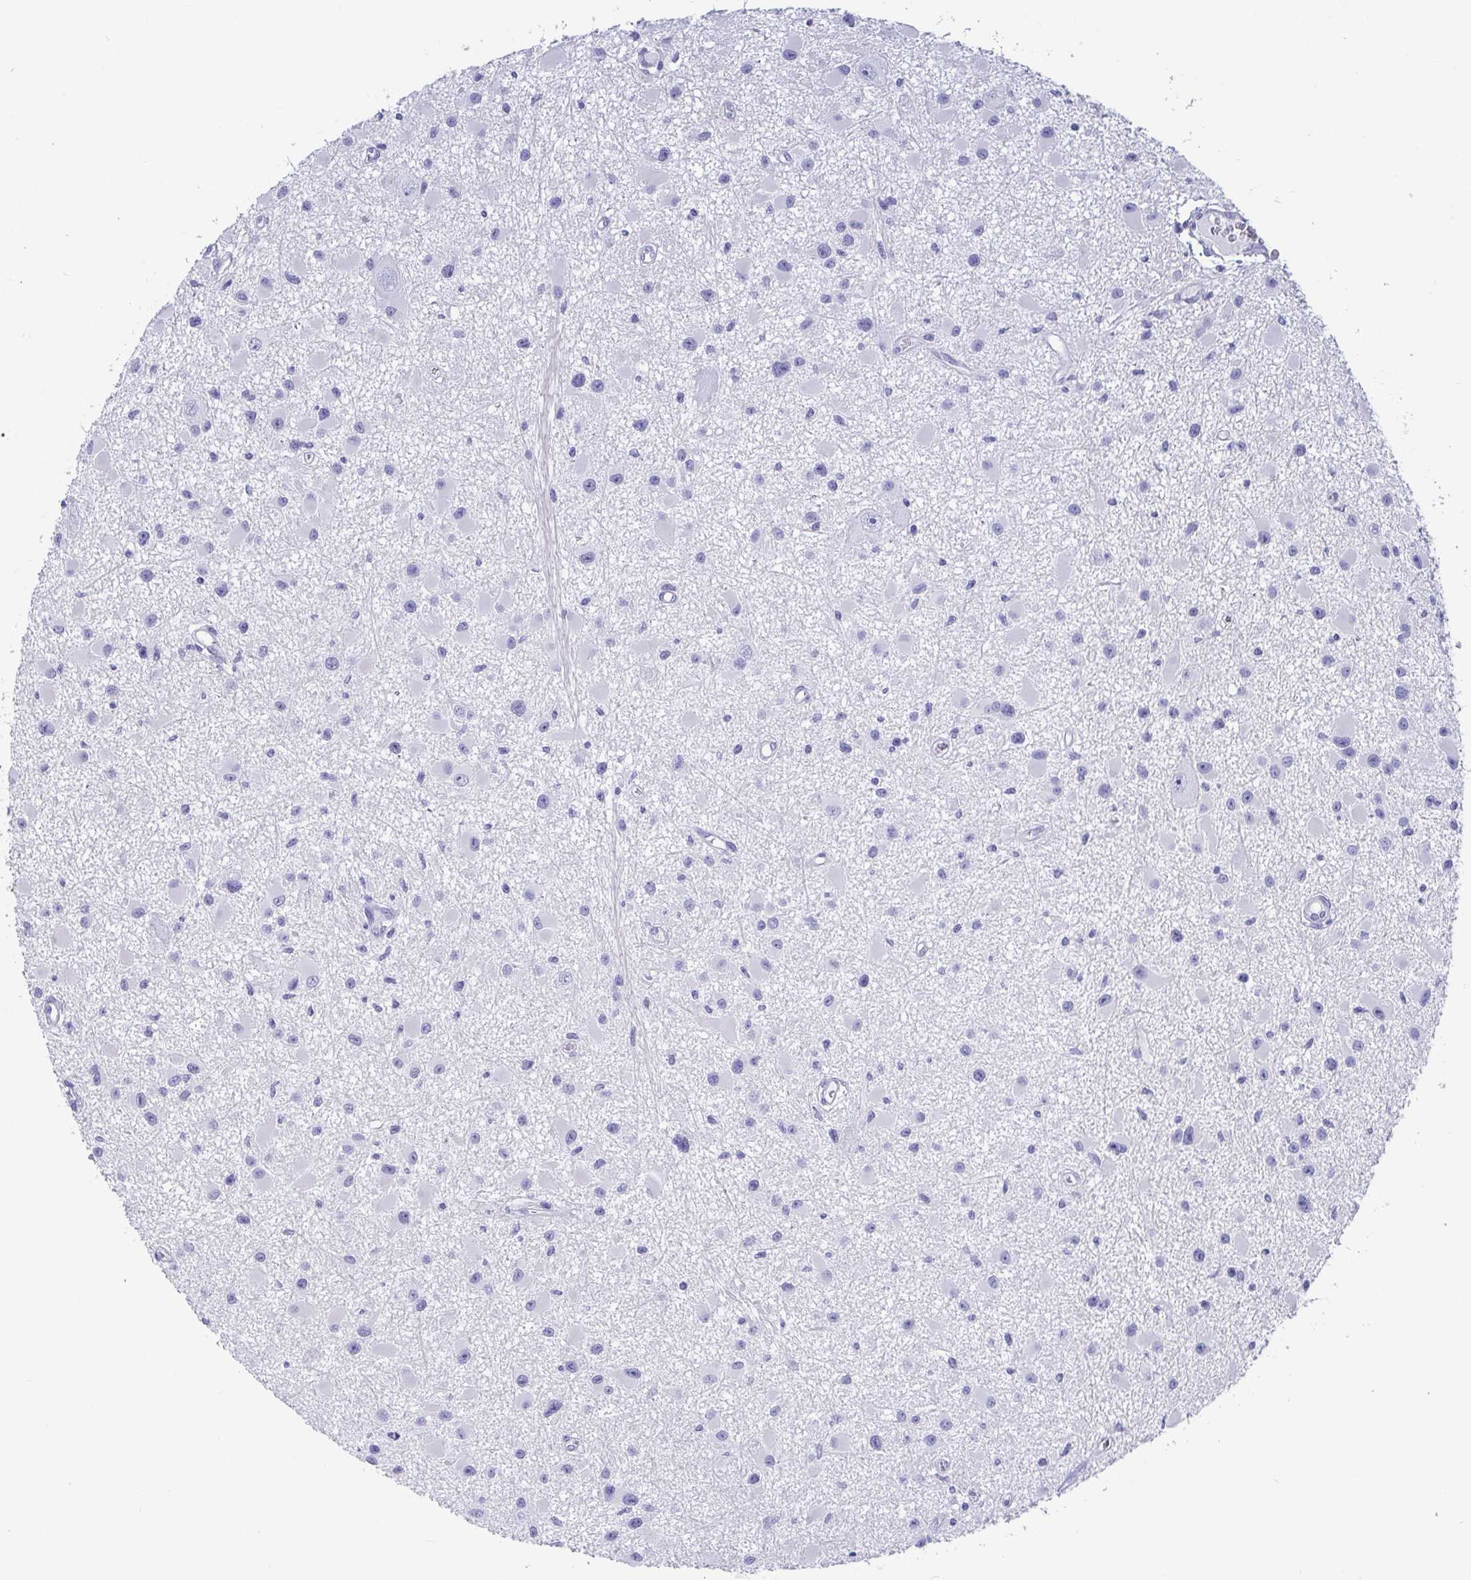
{"staining": {"intensity": "negative", "quantity": "none", "location": "none"}, "tissue": "glioma", "cell_type": "Tumor cells", "image_type": "cancer", "snomed": [{"axis": "morphology", "description": "Glioma, malignant, High grade"}, {"axis": "topography", "description": "Brain"}], "caption": "DAB (3,3'-diaminobenzidine) immunohistochemical staining of malignant glioma (high-grade) reveals no significant staining in tumor cells.", "gene": "SCGN", "patient": {"sex": "male", "age": 54}}